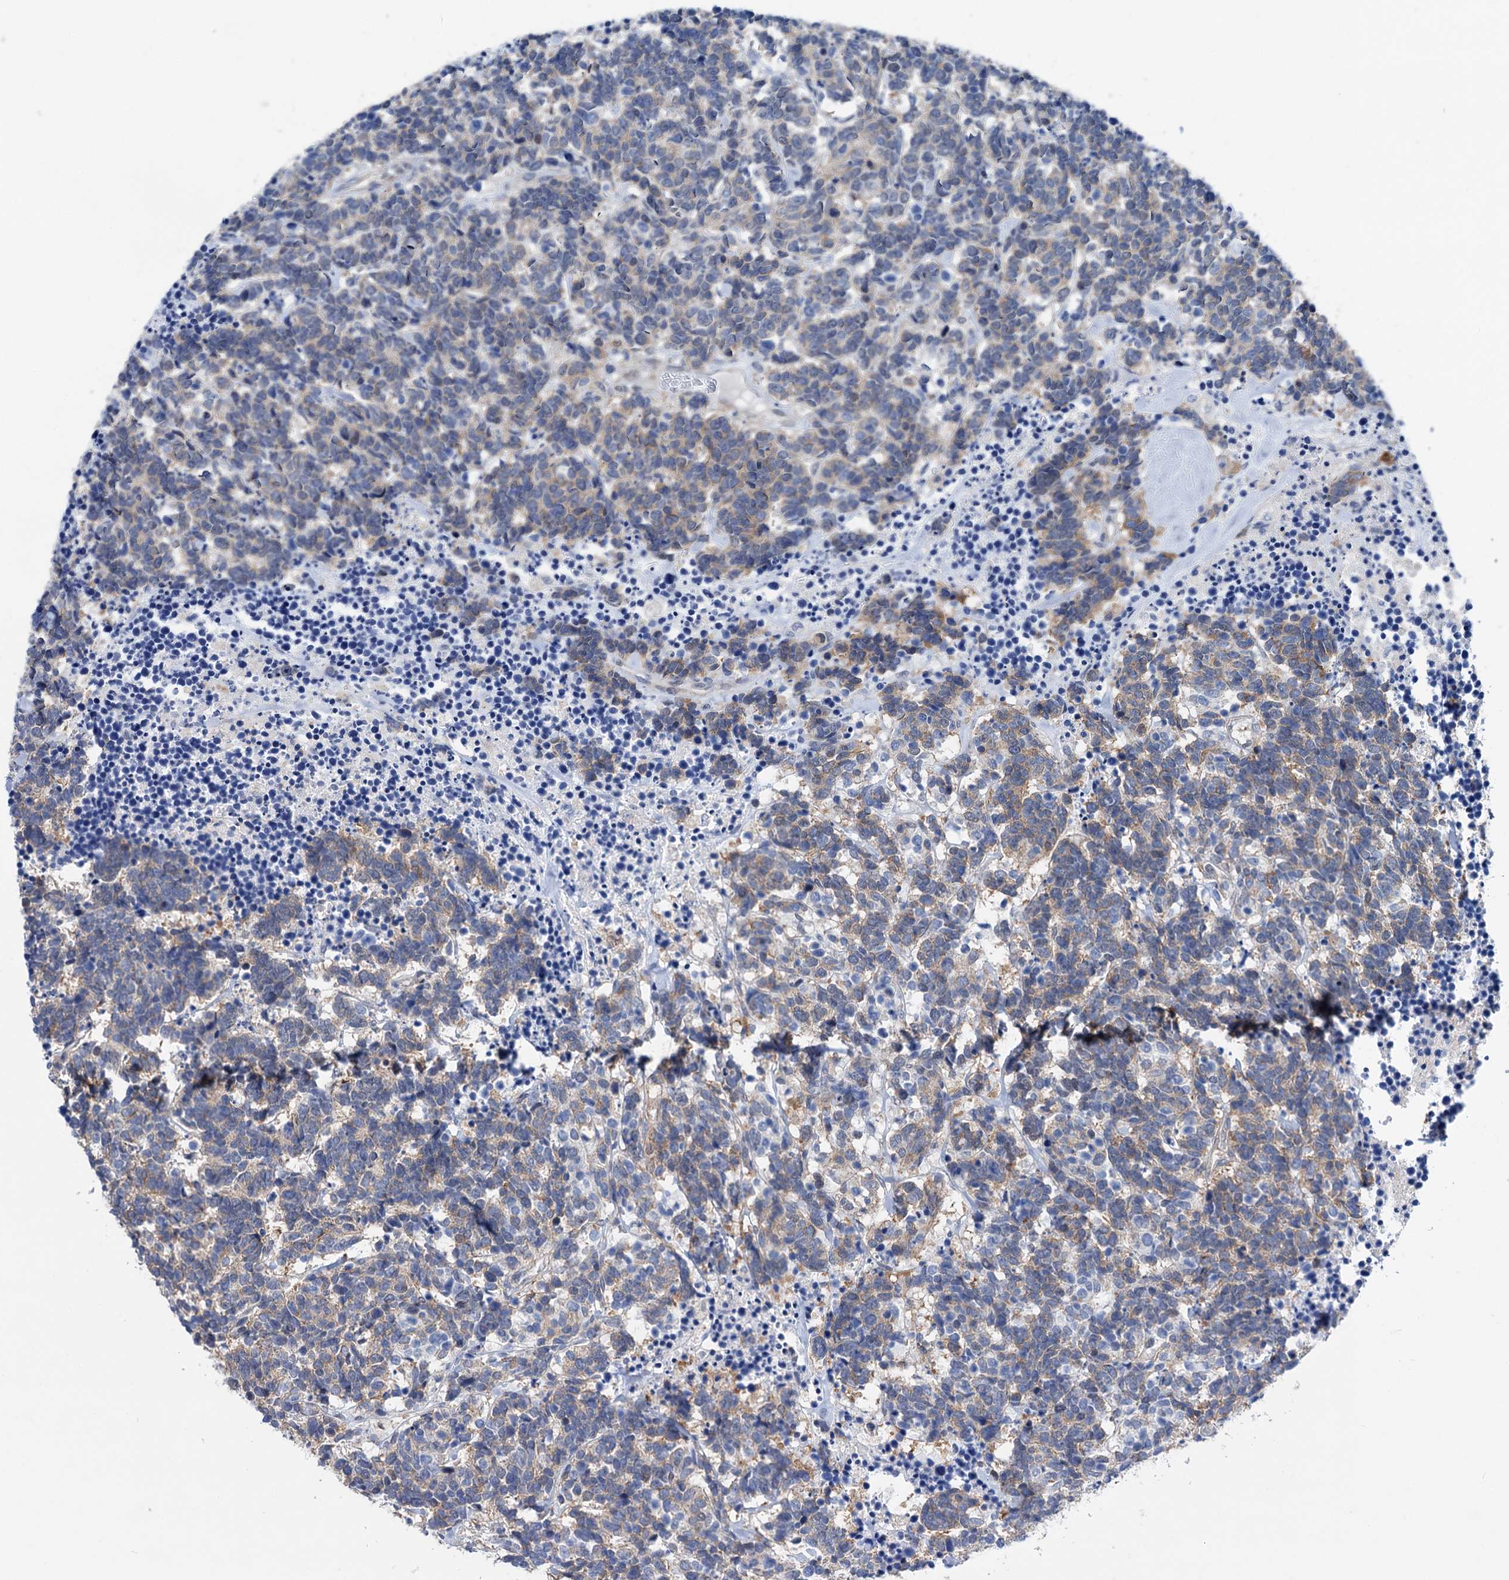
{"staining": {"intensity": "moderate", "quantity": "25%-75%", "location": "cytoplasmic/membranous"}, "tissue": "carcinoid", "cell_type": "Tumor cells", "image_type": "cancer", "snomed": [{"axis": "morphology", "description": "Carcinoma, NOS"}, {"axis": "morphology", "description": "Carcinoid, malignant, NOS"}, {"axis": "topography", "description": "Urinary bladder"}], "caption": "Carcinoid (malignant) tissue exhibits moderate cytoplasmic/membranous expression in about 25%-75% of tumor cells, visualized by immunohistochemistry.", "gene": "ZNRD2", "patient": {"sex": "male", "age": 57}}